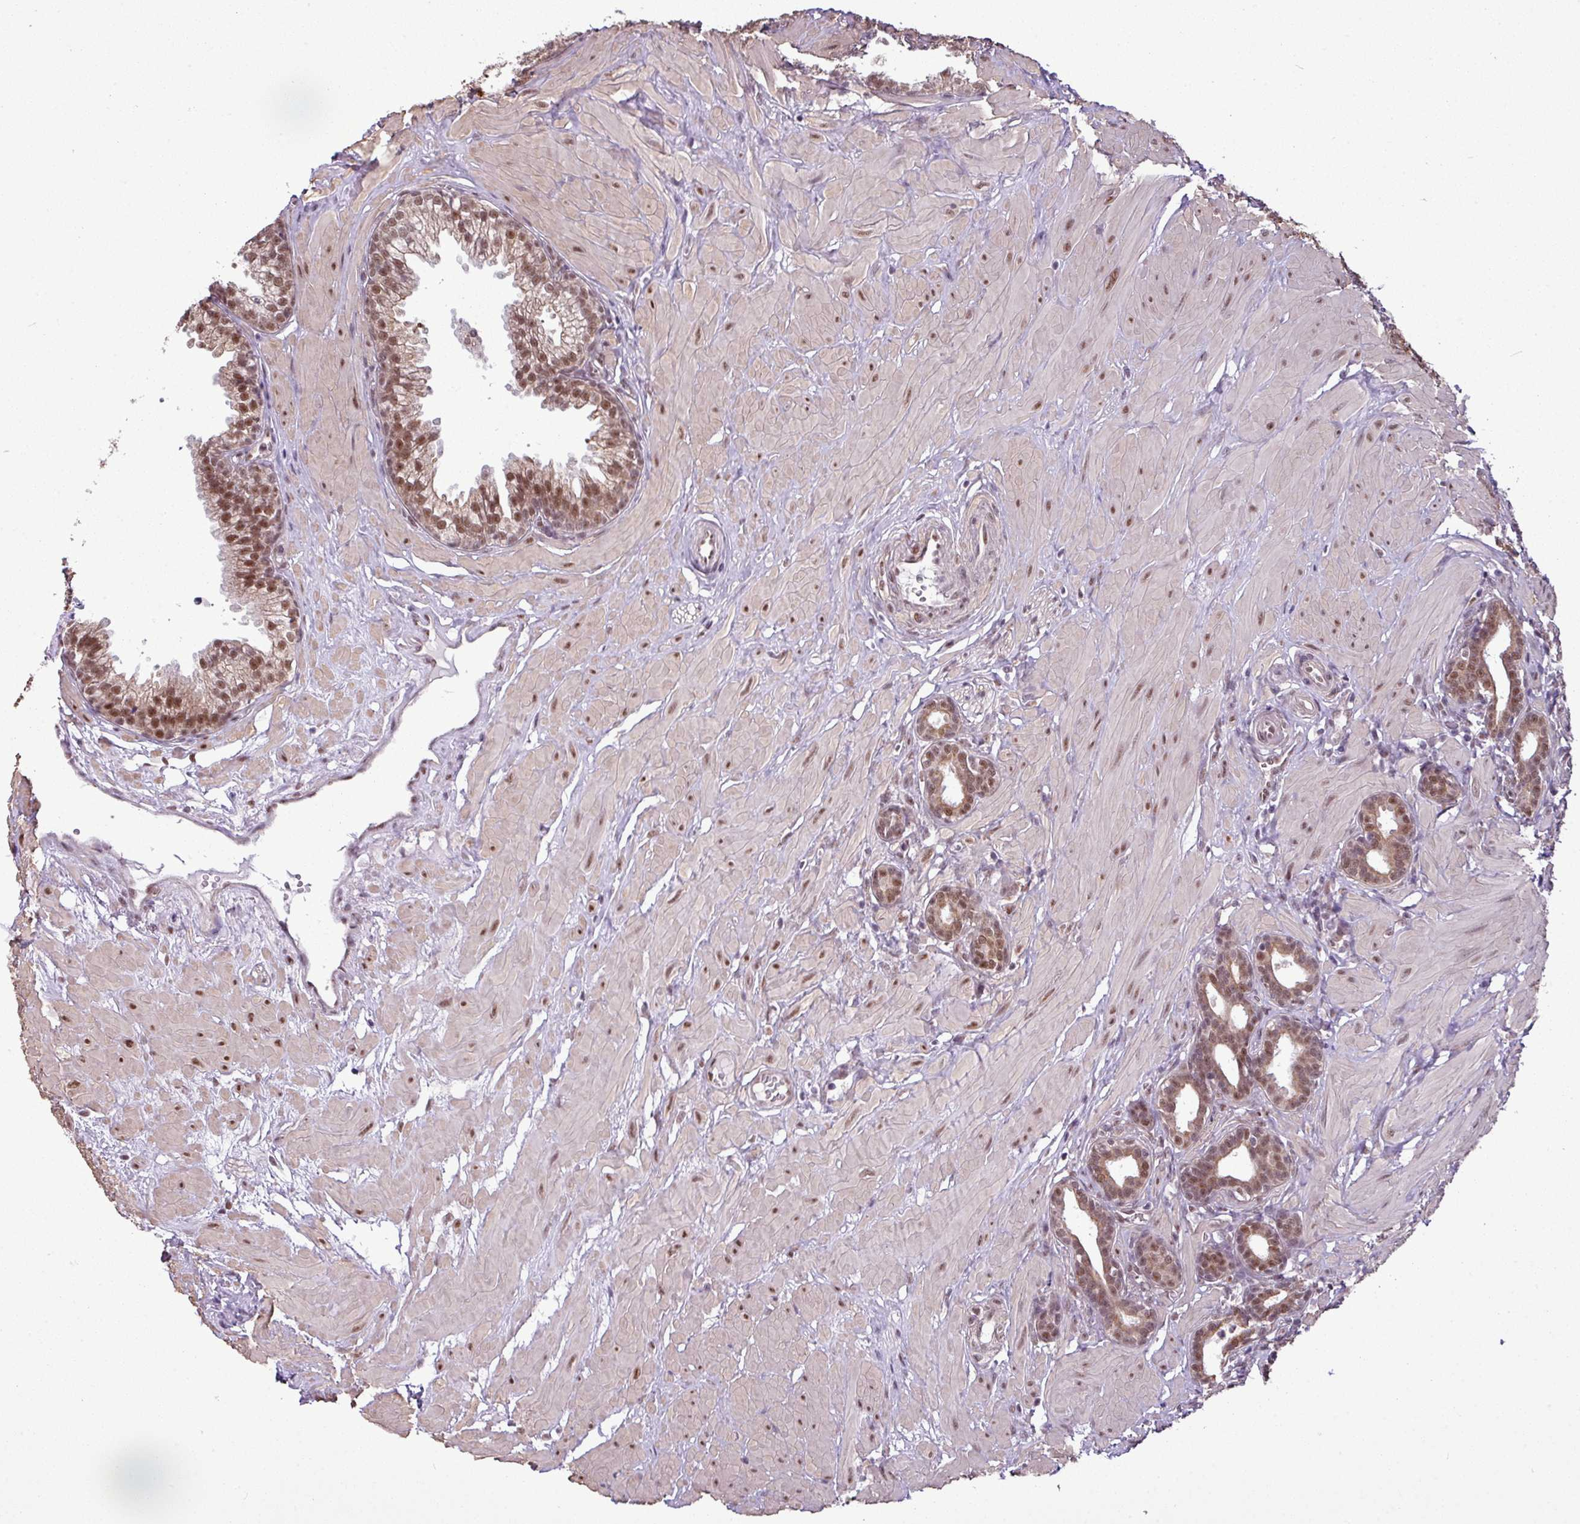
{"staining": {"intensity": "strong", "quantity": ">75%", "location": "nuclear"}, "tissue": "prostate", "cell_type": "Glandular cells", "image_type": "normal", "snomed": [{"axis": "morphology", "description": "Normal tissue, NOS"}, {"axis": "topography", "description": "Prostate"}, {"axis": "topography", "description": "Peripheral nerve tissue"}], "caption": "The immunohistochemical stain shows strong nuclear staining in glandular cells of normal prostate. (IHC, brightfield microscopy, high magnification).", "gene": "ZNF217", "patient": {"sex": "male", "age": 55}}